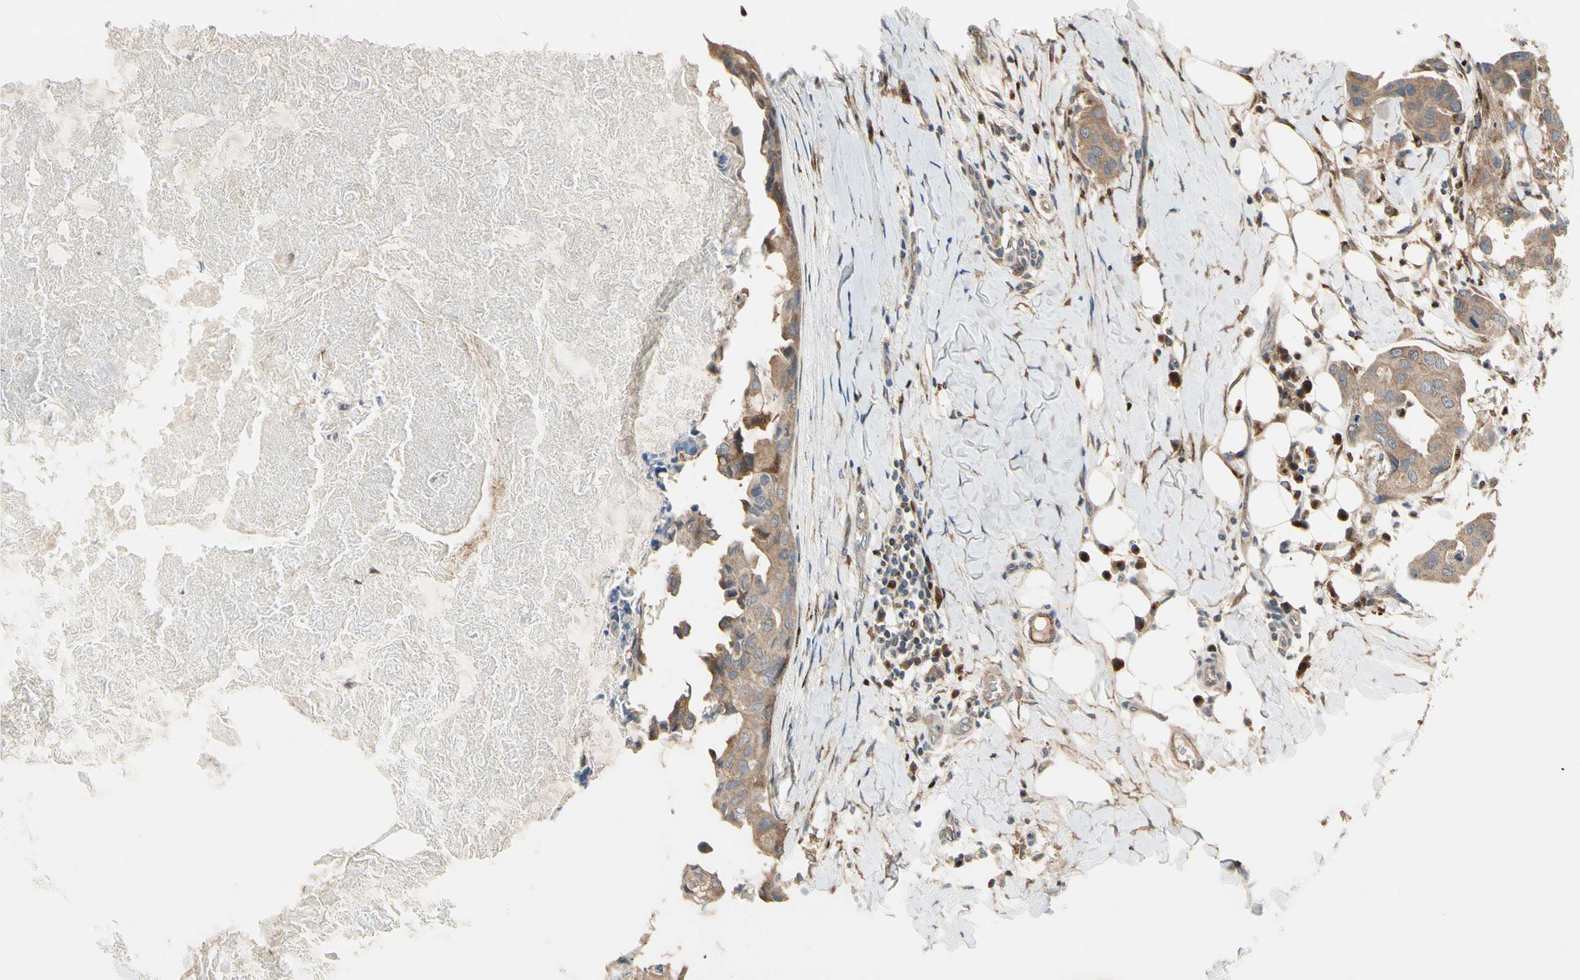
{"staining": {"intensity": "moderate", "quantity": ">75%", "location": "cytoplasmic/membranous"}, "tissue": "breast cancer", "cell_type": "Tumor cells", "image_type": "cancer", "snomed": [{"axis": "morphology", "description": "Duct carcinoma"}, {"axis": "topography", "description": "Breast"}], "caption": "Moderate cytoplasmic/membranous expression is identified in approximately >75% of tumor cells in breast cancer. The protein is shown in brown color, while the nuclei are stained blue.", "gene": "CGREF1", "patient": {"sex": "female", "age": 40}}